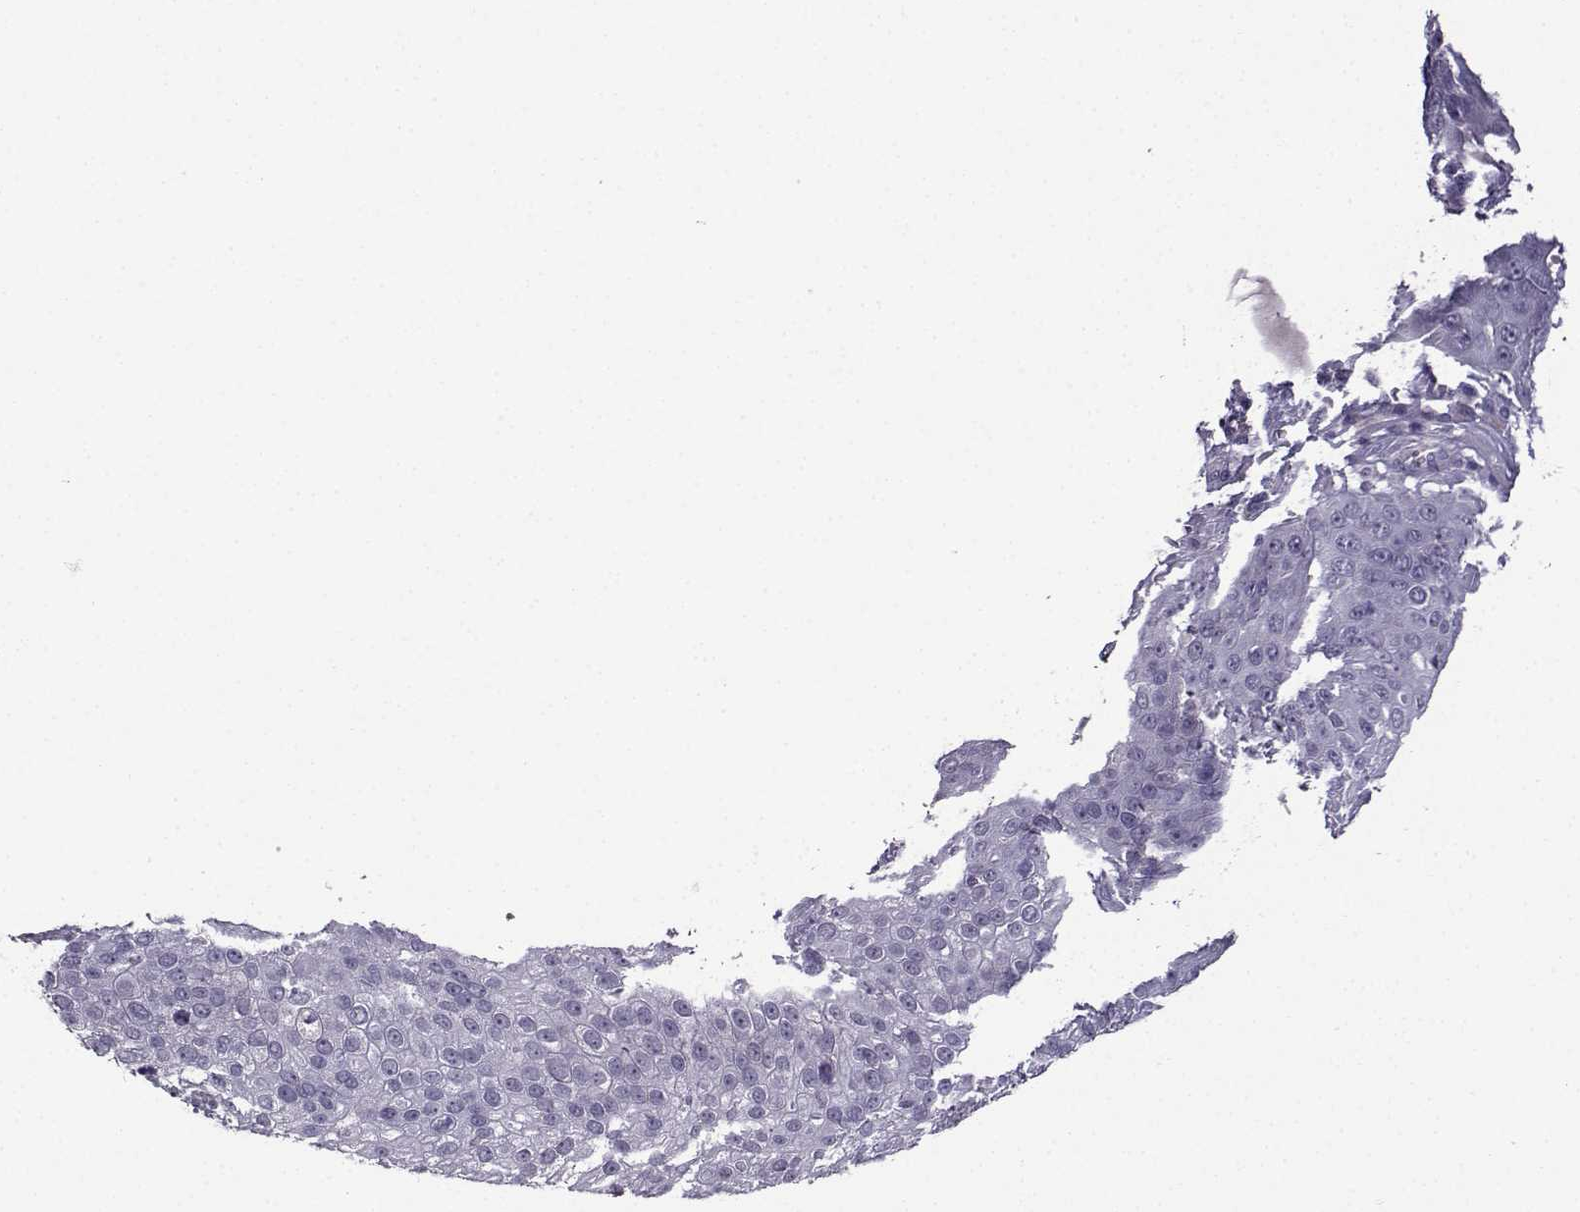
{"staining": {"intensity": "negative", "quantity": "none", "location": "none"}, "tissue": "skin cancer", "cell_type": "Tumor cells", "image_type": "cancer", "snomed": [{"axis": "morphology", "description": "Squamous cell carcinoma, NOS"}, {"axis": "topography", "description": "Skin"}], "caption": "High magnification brightfield microscopy of squamous cell carcinoma (skin) stained with DAB (brown) and counterstained with hematoxylin (blue): tumor cells show no significant staining.", "gene": "CRYBB1", "patient": {"sex": "male", "age": 71}}